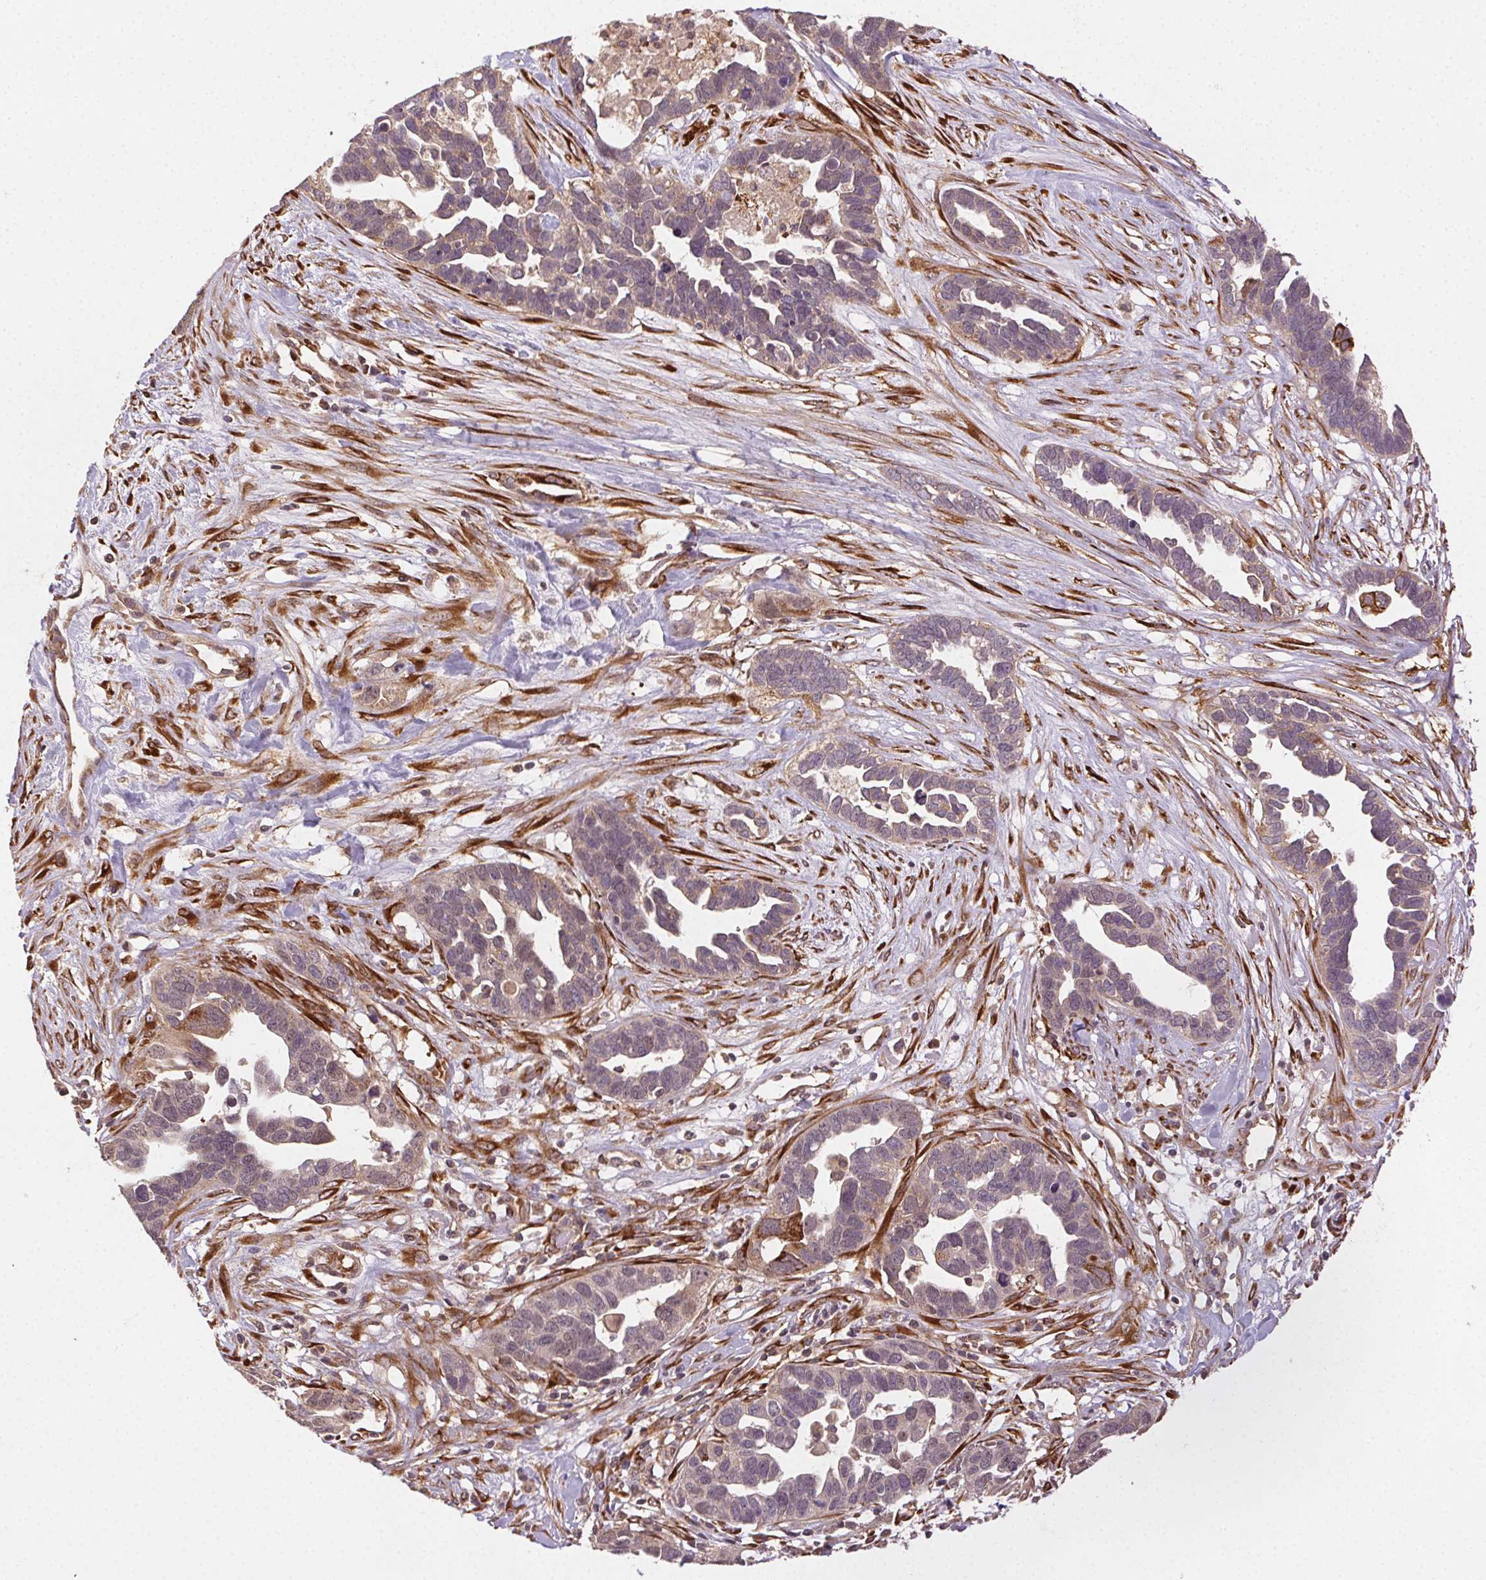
{"staining": {"intensity": "weak", "quantity": "25%-75%", "location": "cytoplasmic/membranous"}, "tissue": "ovarian cancer", "cell_type": "Tumor cells", "image_type": "cancer", "snomed": [{"axis": "morphology", "description": "Cystadenocarcinoma, serous, NOS"}, {"axis": "topography", "description": "Ovary"}], "caption": "DAB (3,3'-diaminobenzidine) immunohistochemical staining of ovarian cancer (serous cystadenocarcinoma) displays weak cytoplasmic/membranous protein positivity in about 25%-75% of tumor cells. Using DAB (brown) and hematoxylin (blue) stains, captured at high magnification using brightfield microscopy.", "gene": "KLHL15", "patient": {"sex": "female", "age": 54}}